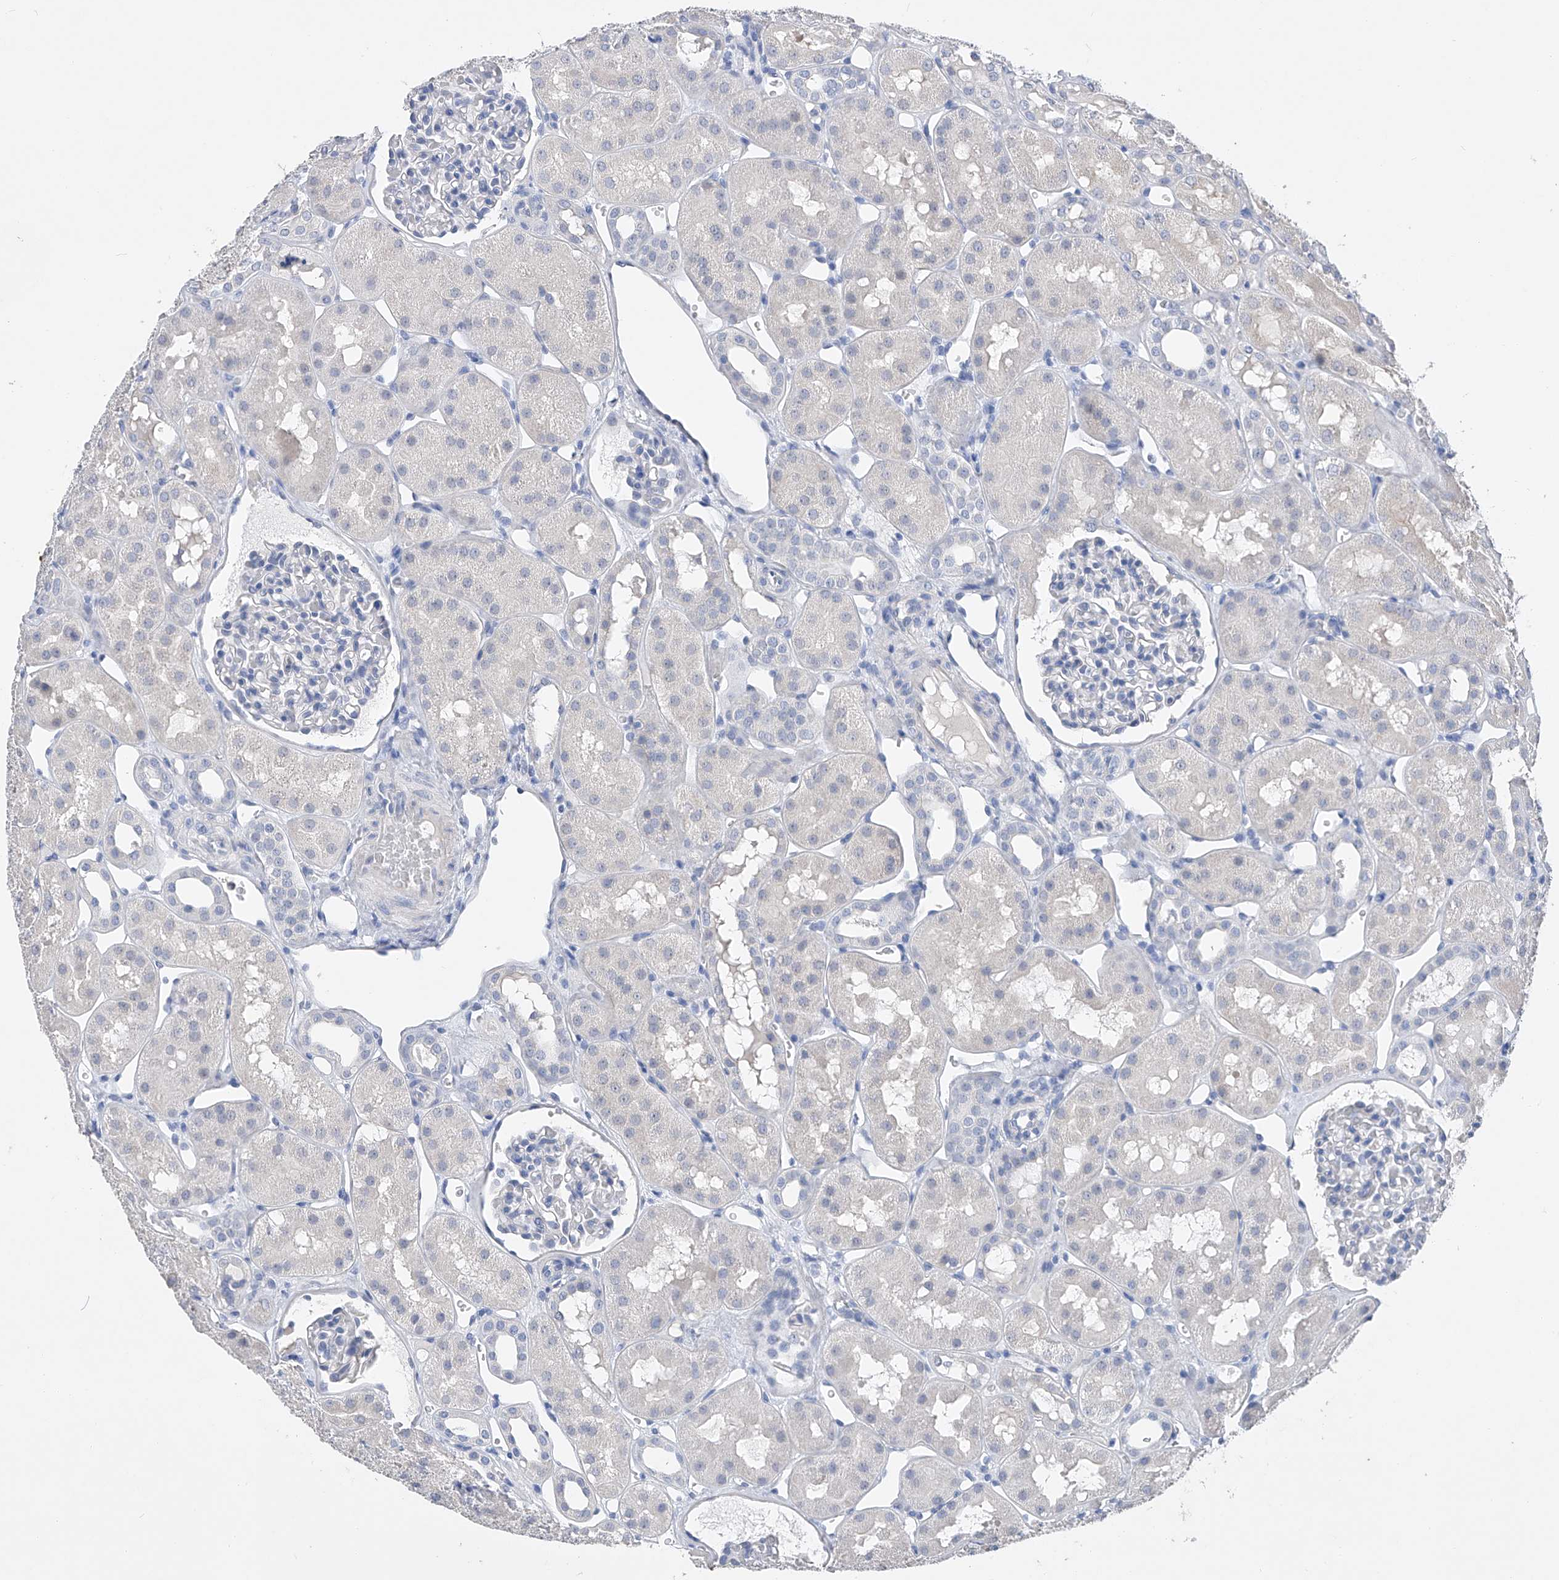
{"staining": {"intensity": "negative", "quantity": "none", "location": "none"}, "tissue": "kidney", "cell_type": "Cells in glomeruli", "image_type": "normal", "snomed": [{"axis": "morphology", "description": "Normal tissue, NOS"}, {"axis": "topography", "description": "Kidney"}], "caption": "This is a micrograph of IHC staining of unremarkable kidney, which shows no positivity in cells in glomeruli.", "gene": "ADRA1A", "patient": {"sex": "male", "age": 16}}